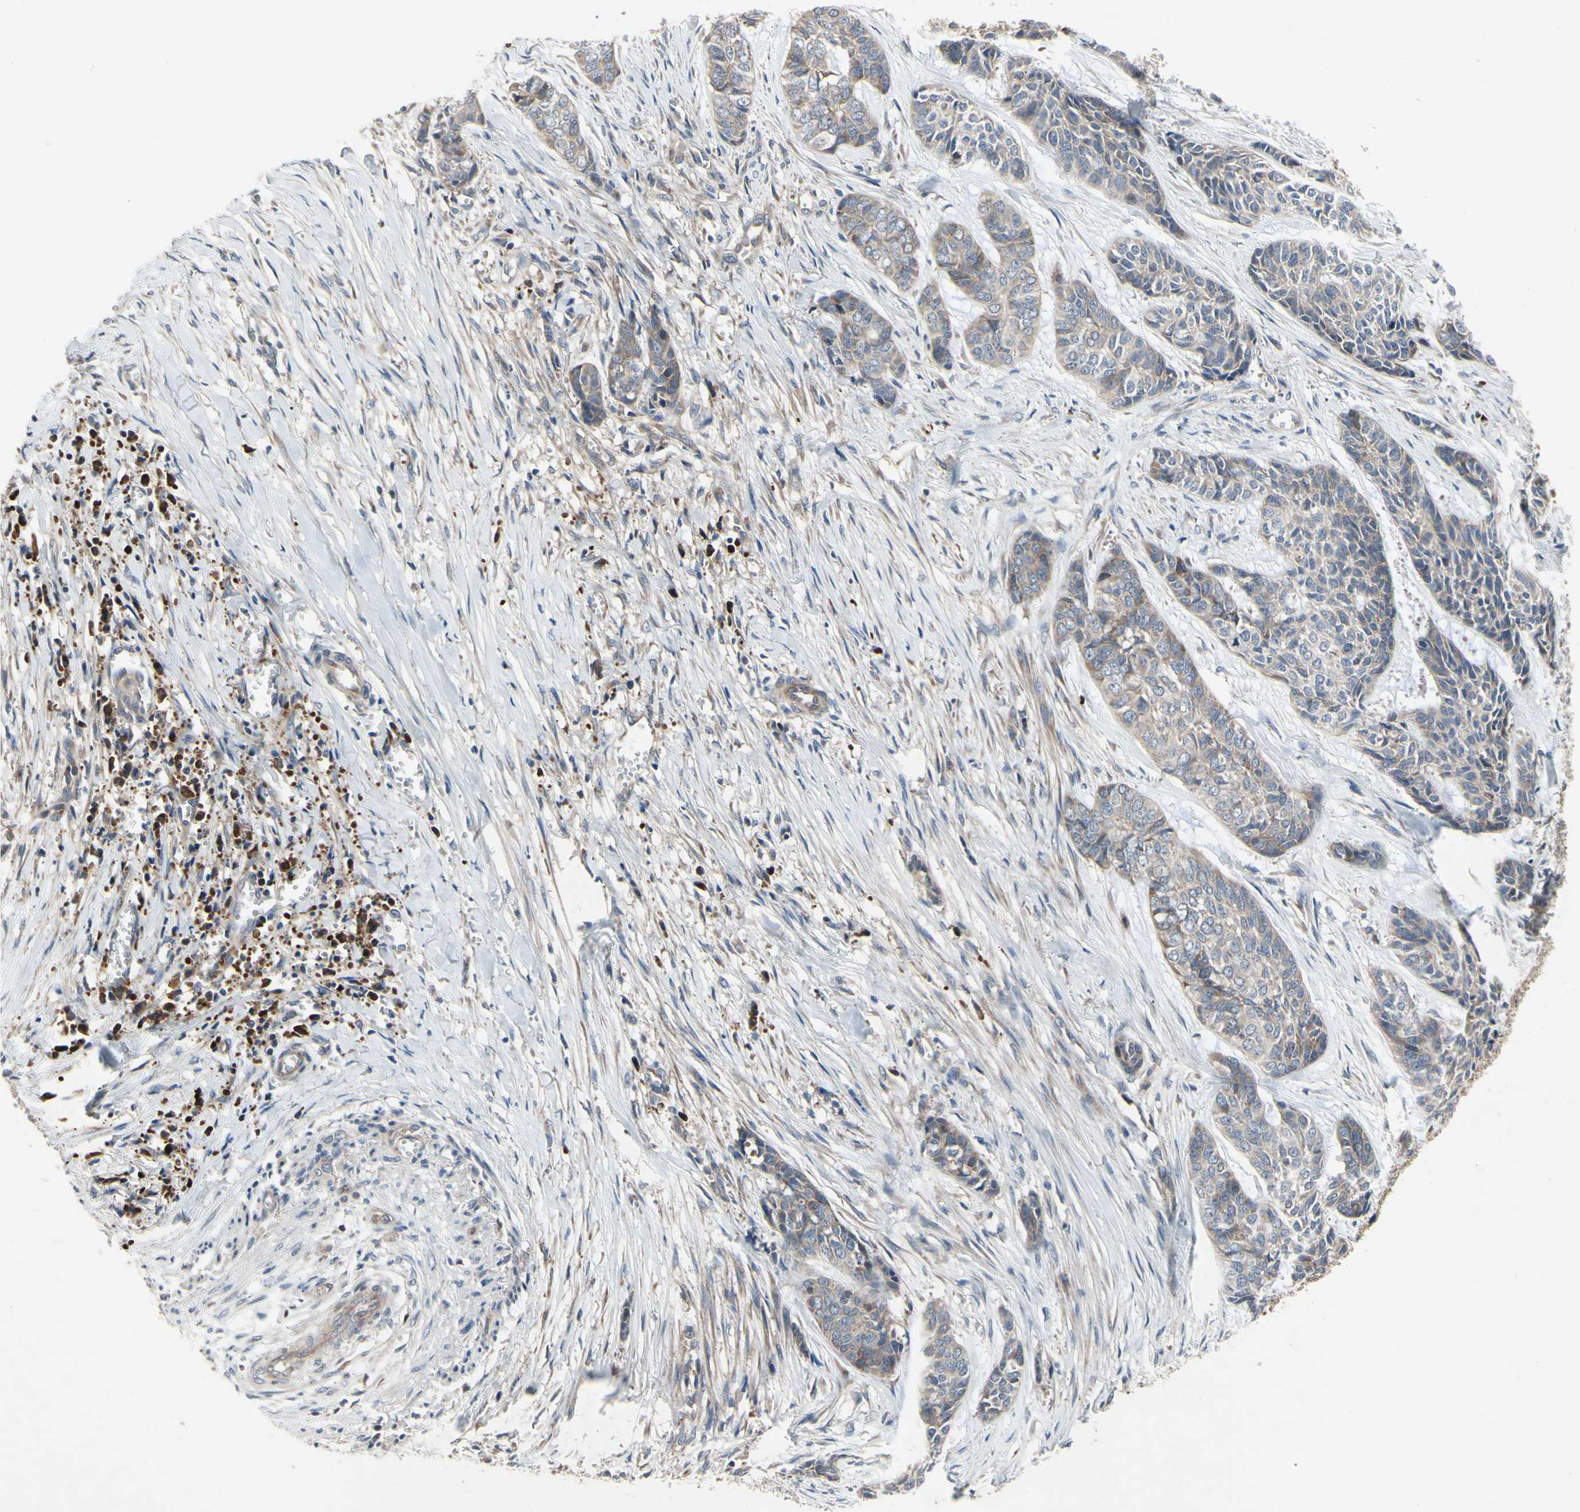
{"staining": {"intensity": "weak", "quantity": ">75%", "location": "cytoplasmic/membranous"}, "tissue": "skin cancer", "cell_type": "Tumor cells", "image_type": "cancer", "snomed": [{"axis": "morphology", "description": "Basal cell carcinoma"}, {"axis": "topography", "description": "Skin"}], "caption": "High-magnification brightfield microscopy of skin cancer stained with DAB (brown) and counterstained with hematoxylin (blue). tumor cells exhibit weak cytoplasmic/membranous positivity is present in about>75% of cells.", "gene": "XIAP", "patient": {"sex": "female", "age": 64}}